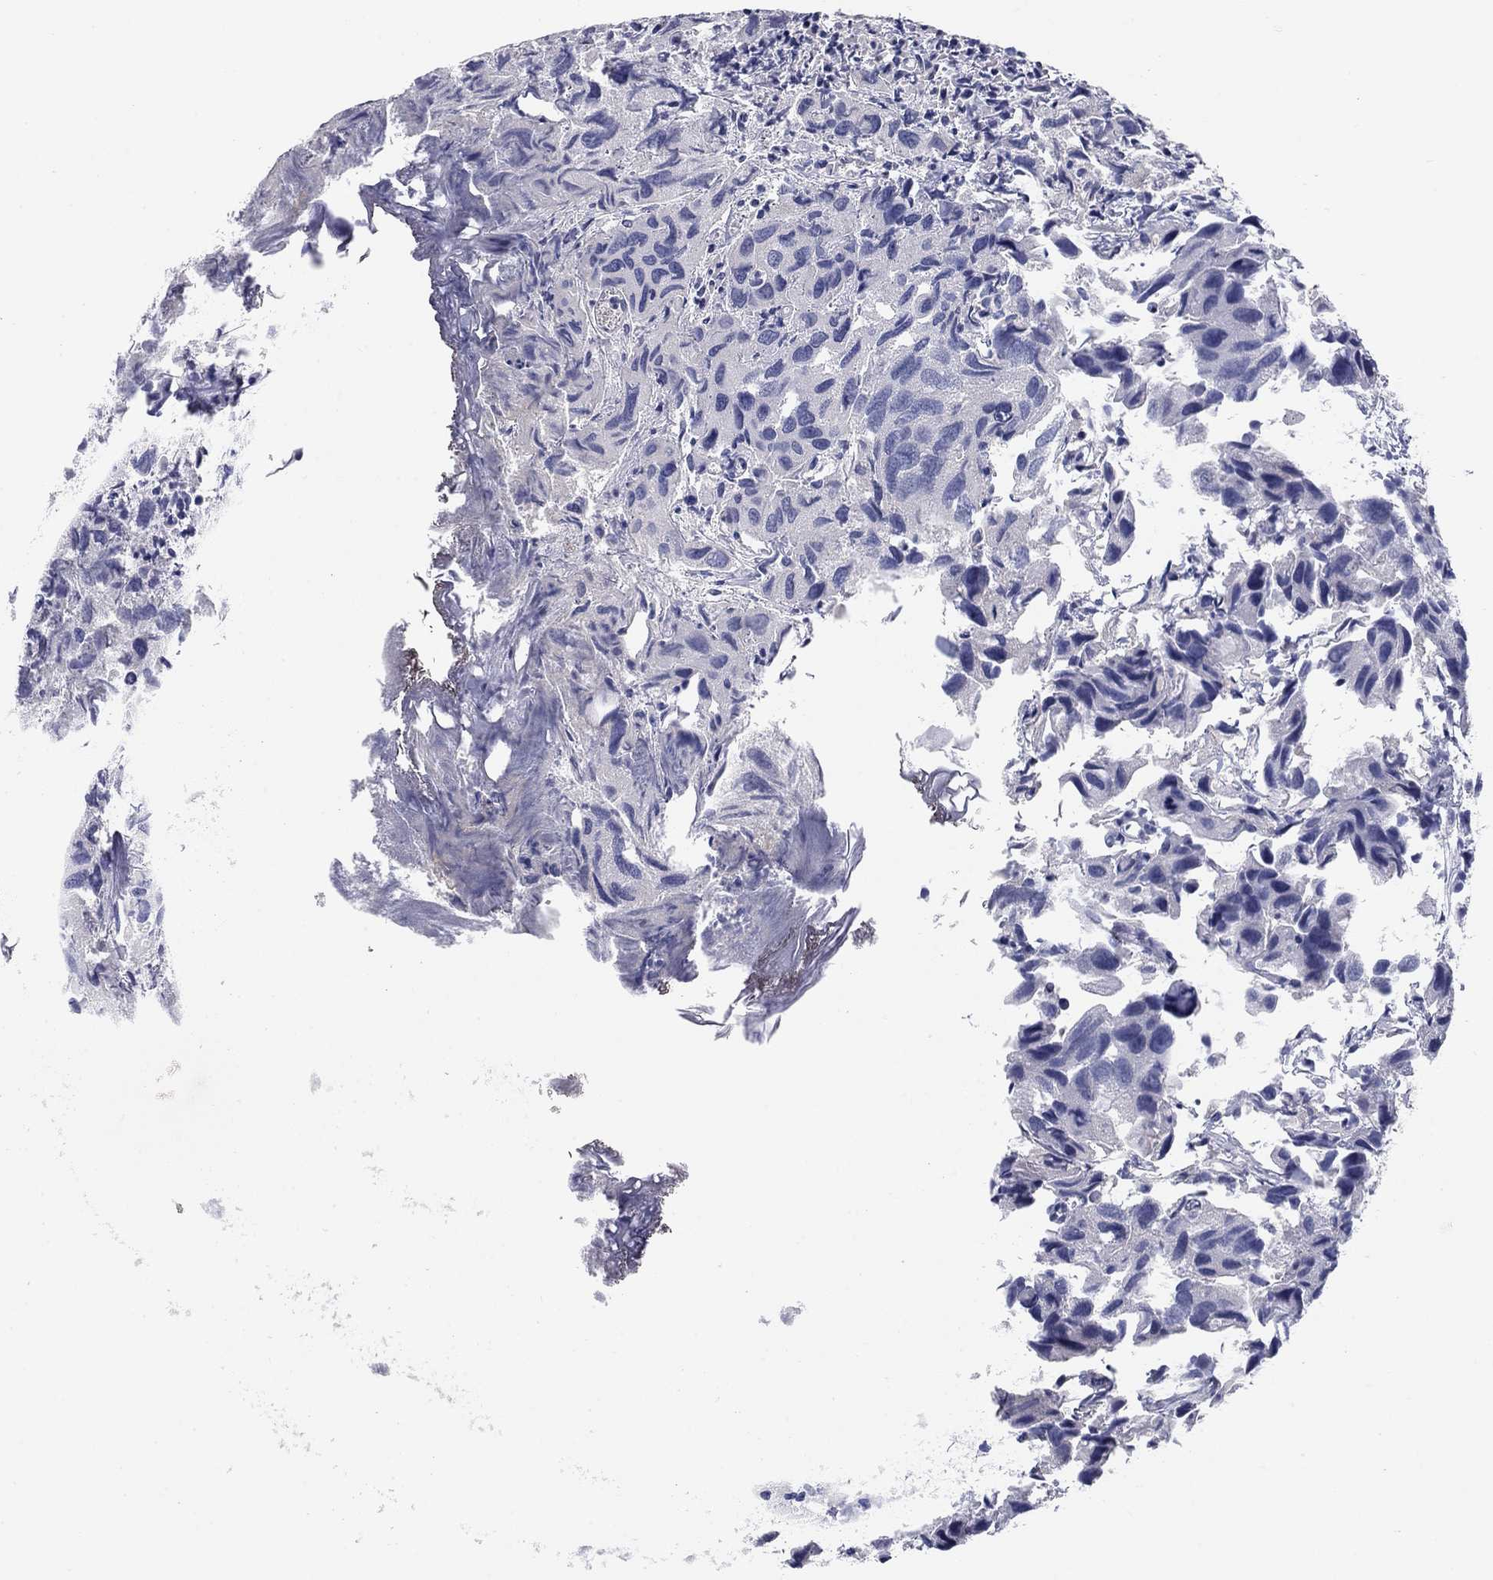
{"staining": {"intensity": "negative", "quantity": "none", "location": "none"}, "tissue": "urothelial cancer", "cell_type": "Tumor cells", "image_type": "cancer", "snomed": [{"axis": "morphology", "description": "Urothelial carcinoma, High grade"}, {"axis": "topography", "description": "Urinary bladder"}], "caption": "Image shows no protein expression in tumor cells of urothelial carcinoma (high-grade) tissue.", "gene": "KCNH1", "patient": {"sex": "male", "age": 79}}